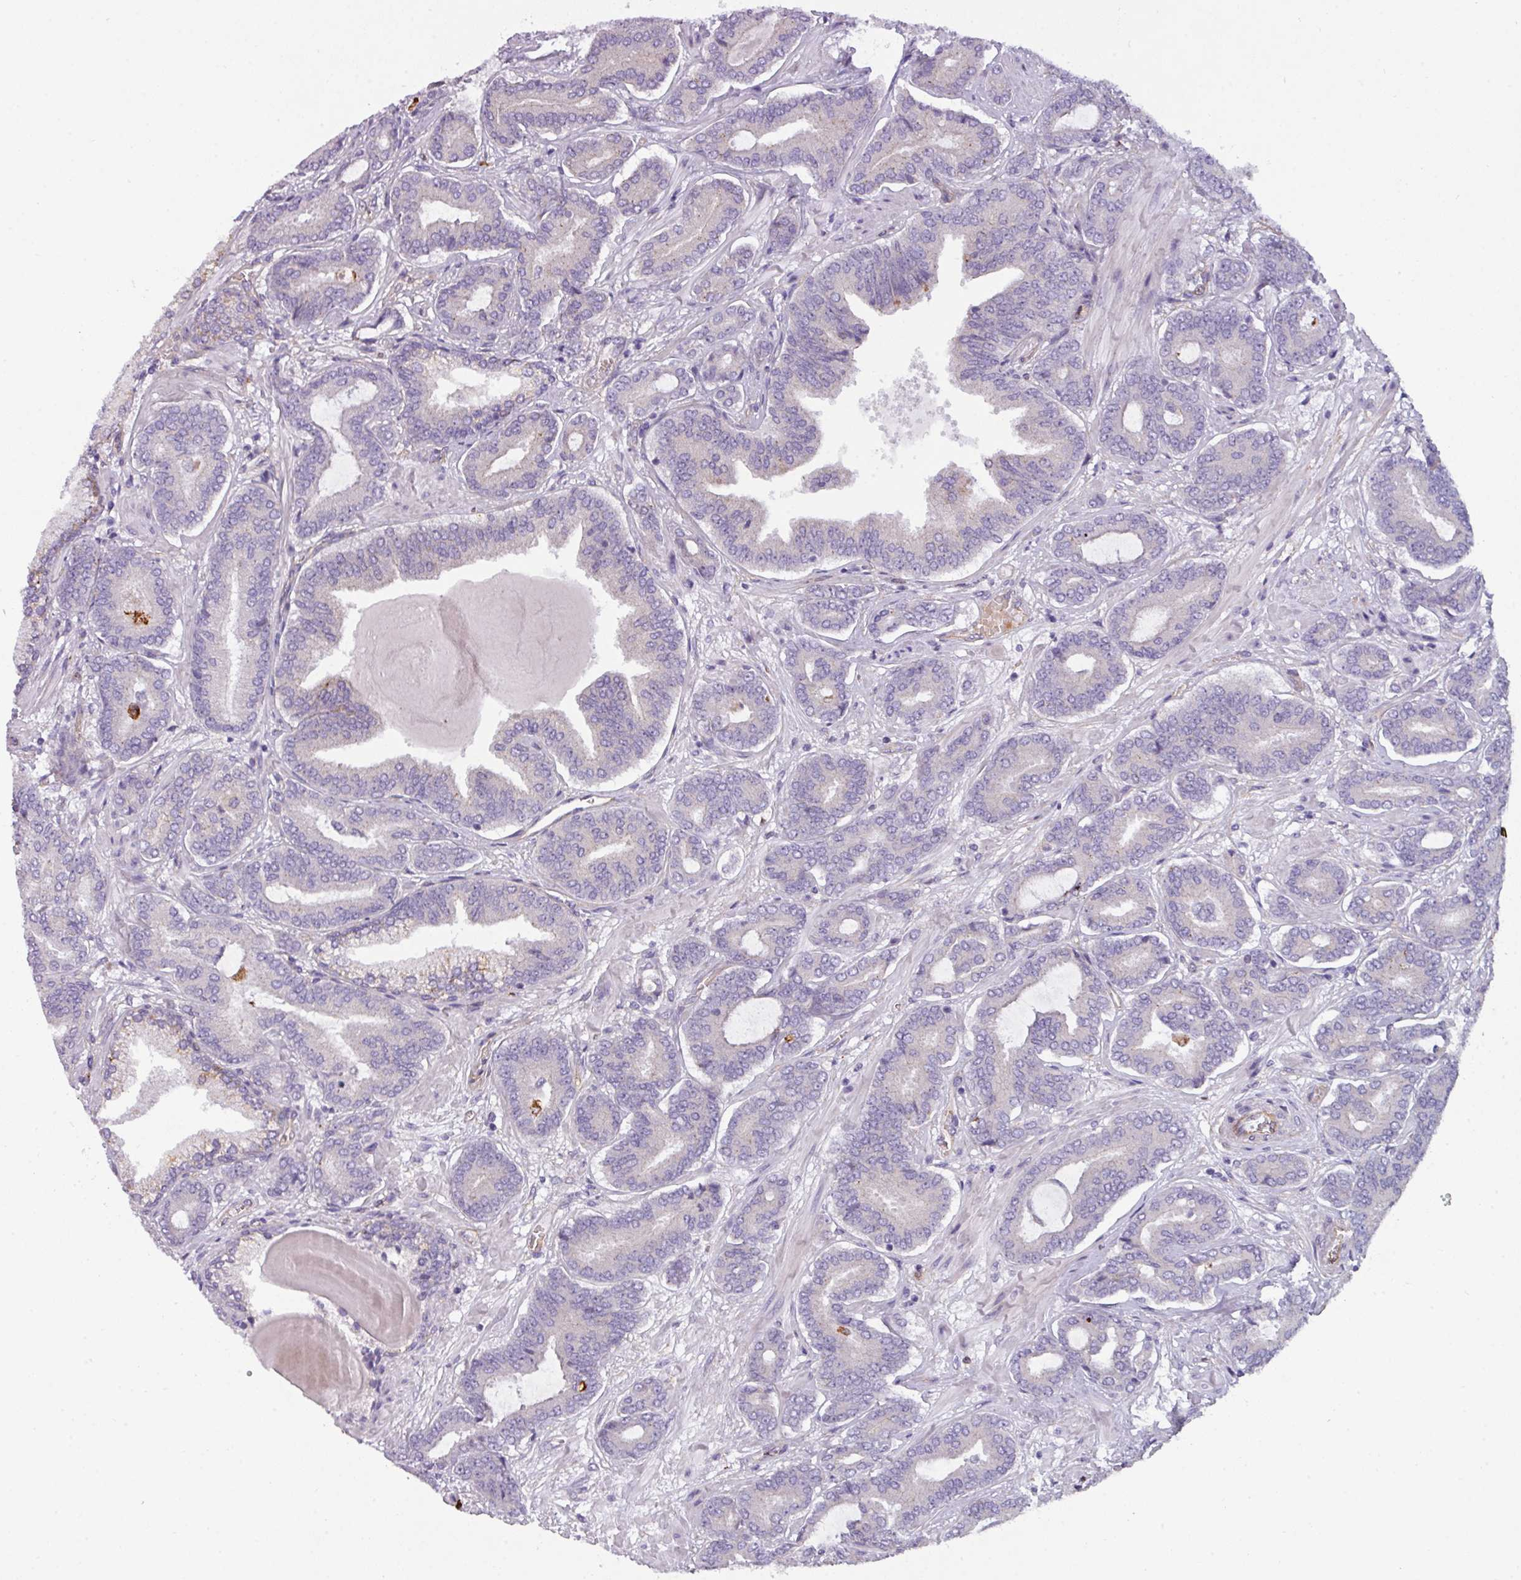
{"staining": {"intensity": "negative", "quantity": "none", "location": "none"}, "tissue": "prostate cancer", "cell_type": "Tumor cells", "image_type": "cancer", "snomed": [{"axis": "morphology", "description": "Adenocarcinoma, Low grade"}, {"axis": "topography", "description": "Prostate and seminal vesicle, NOS"}], "caption": "IHC image of neoplastic tissue: prostate adenocarcinoma (low-grade) stained with DAB (3,3'-diaminobenzidine) demonstrates no significant protein positivity in tumor cells.", "gene": "BUD23", "patient": {"sex": "male", "age": 61}}